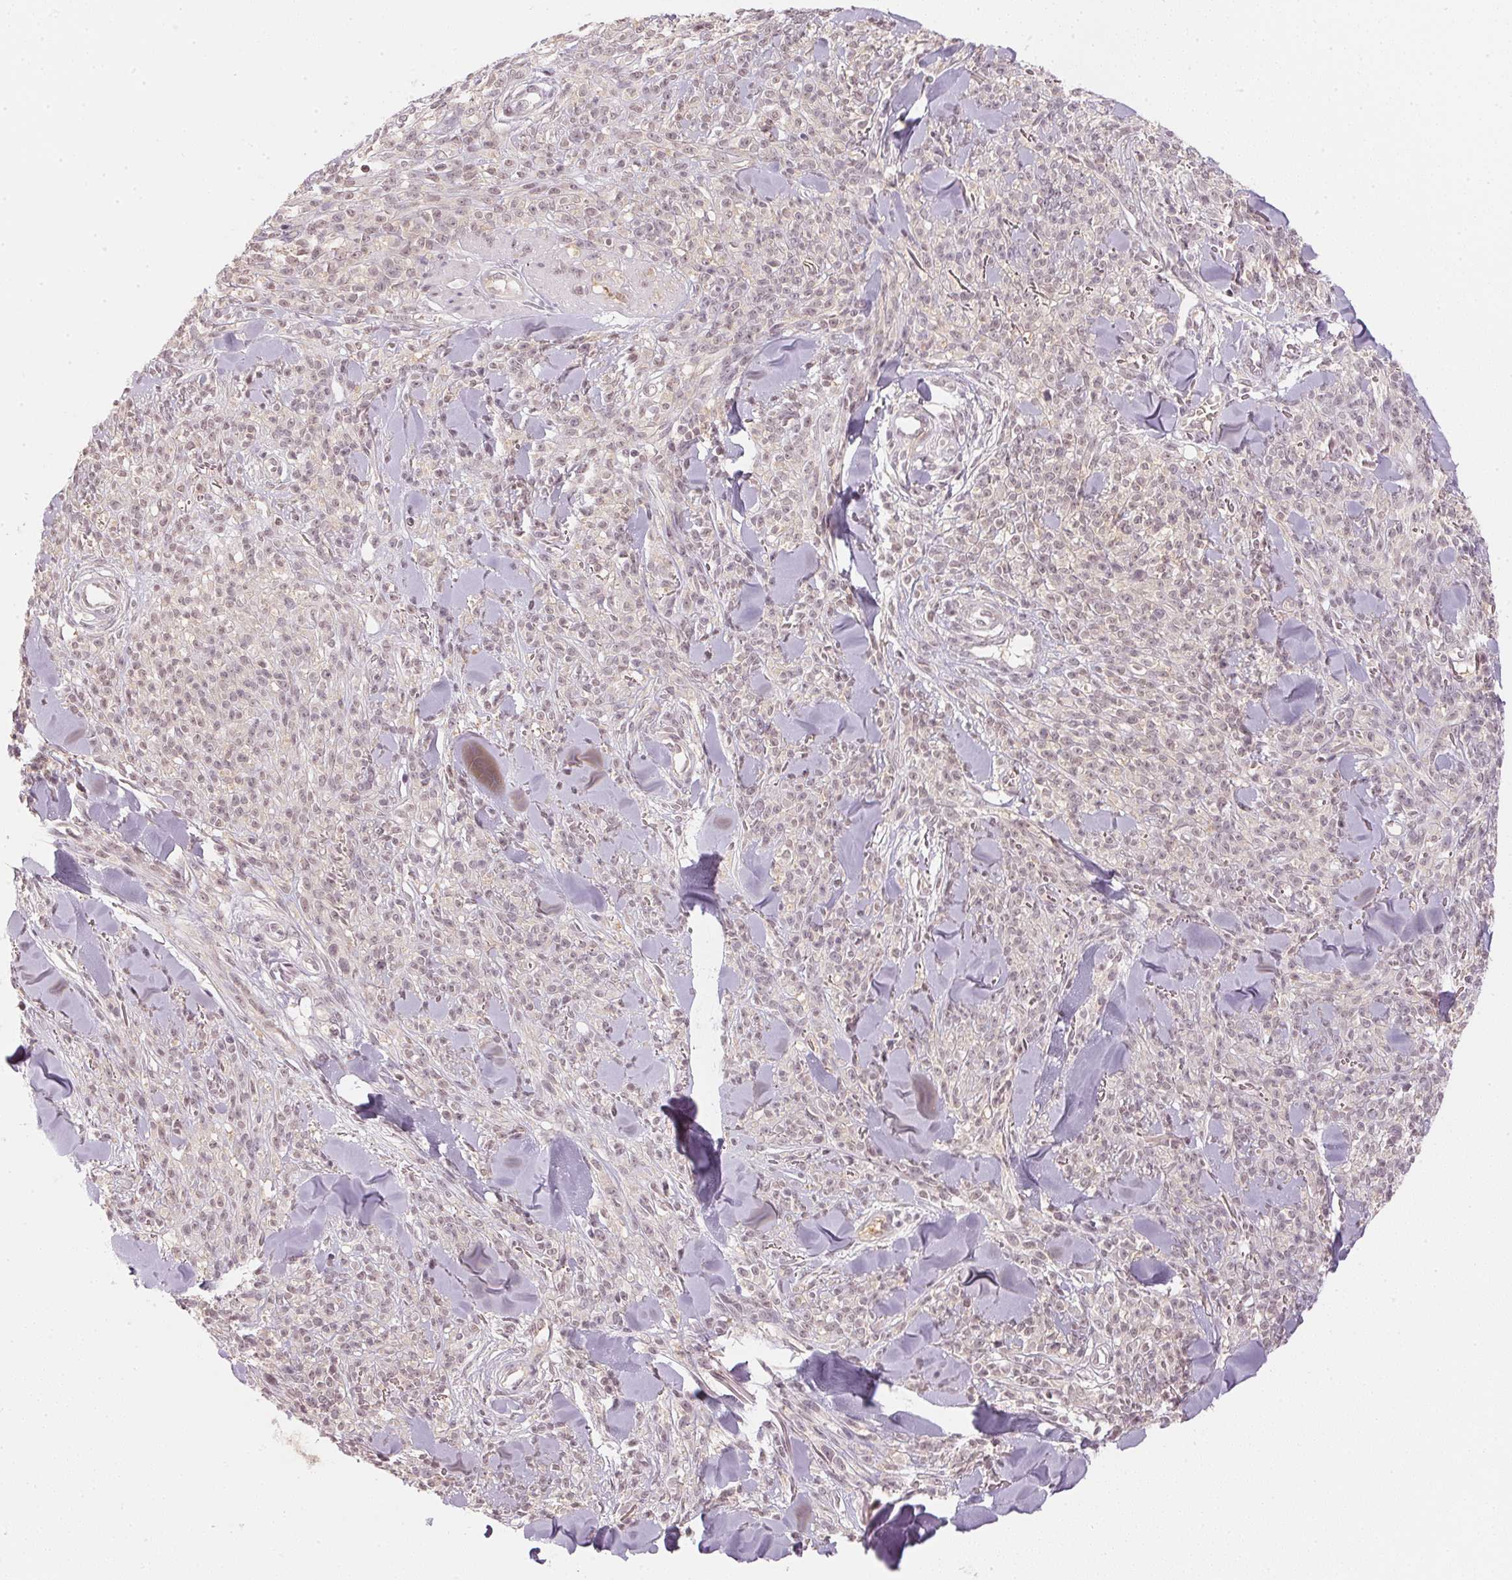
{"staining": {"intensity": "weak", "quantity": "25%-75%", "location": "nuclear"}, "tissue": "melanoma", "cell_type": "Tumor cells", "image_type": "cancer", "snomed": [{"axis": "morphology", "description": "Malignant melanoma, NOS"}, {"axis": "topography", "description": "Skin"}, {"axis": "topography", "description": "Skin of trunk"}], "caption": "Immunohistochemistry of human melanoma shows low levels of weak nuclear positivity in about 25%-75% of tumor cells. (IHC, brightfield microscopy, high magnification).", "gene": "KPRP", "patient": {"sex": "male", "age": 74}}